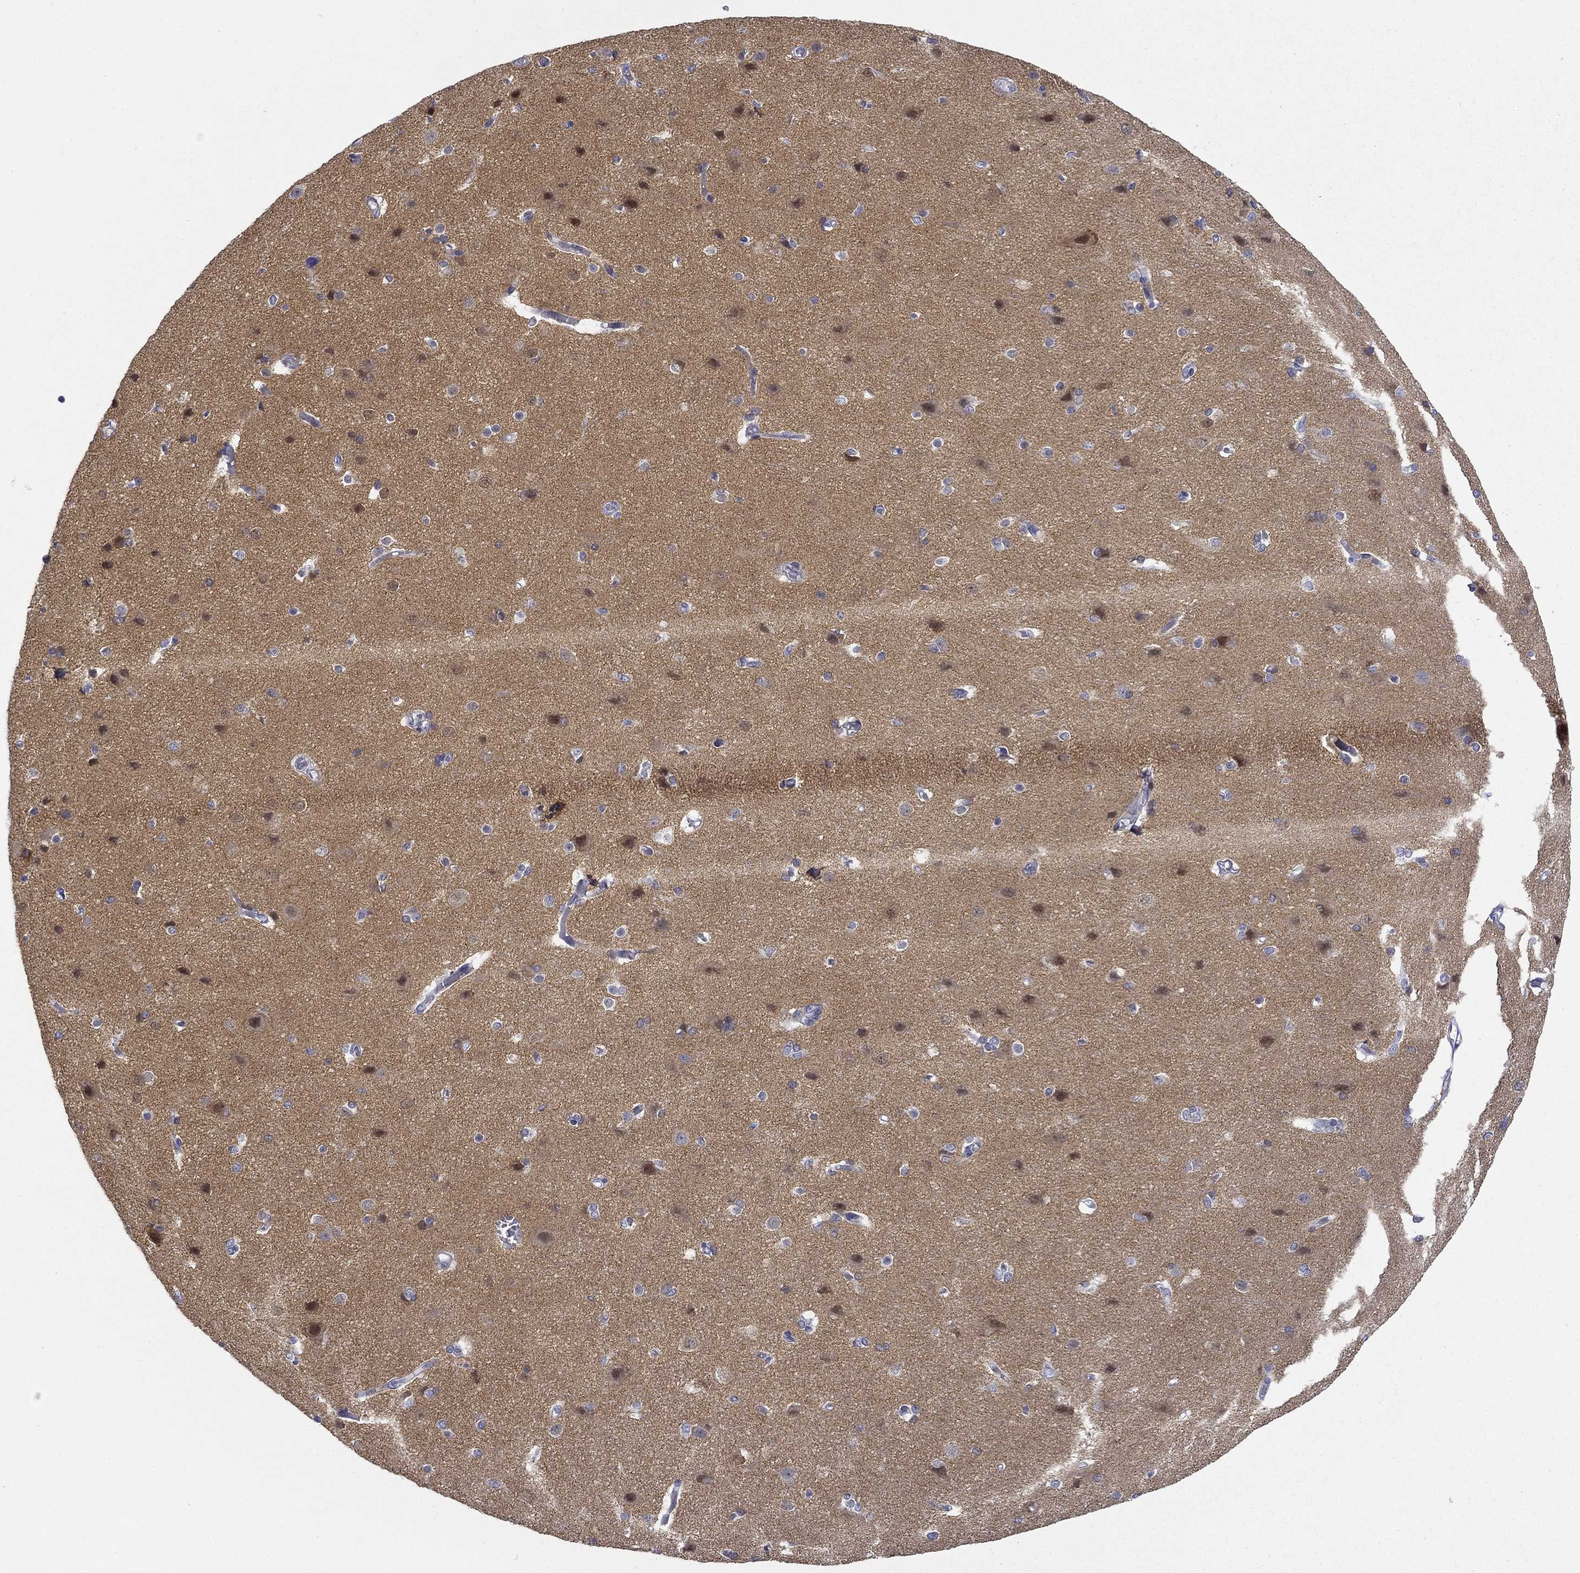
{"staining": {"intensity": "negative", "quantity": "none", "location": "none"}, "tissue": "cerebral cortex", "cell_type": "Endothelial cells", "image_type": "normal", "snomed": [{"axis": "morphology", "description": "Normal tissue, NOS"}, {"axis": "topography", "description": "Cerebral cortex"}], "caption": "Human cerebral cortex stained for a protein using IHC exhibits no staining in endothelial cells.", "gene": "TIGD4", "patient": {"sex": "male", "age": 37}}